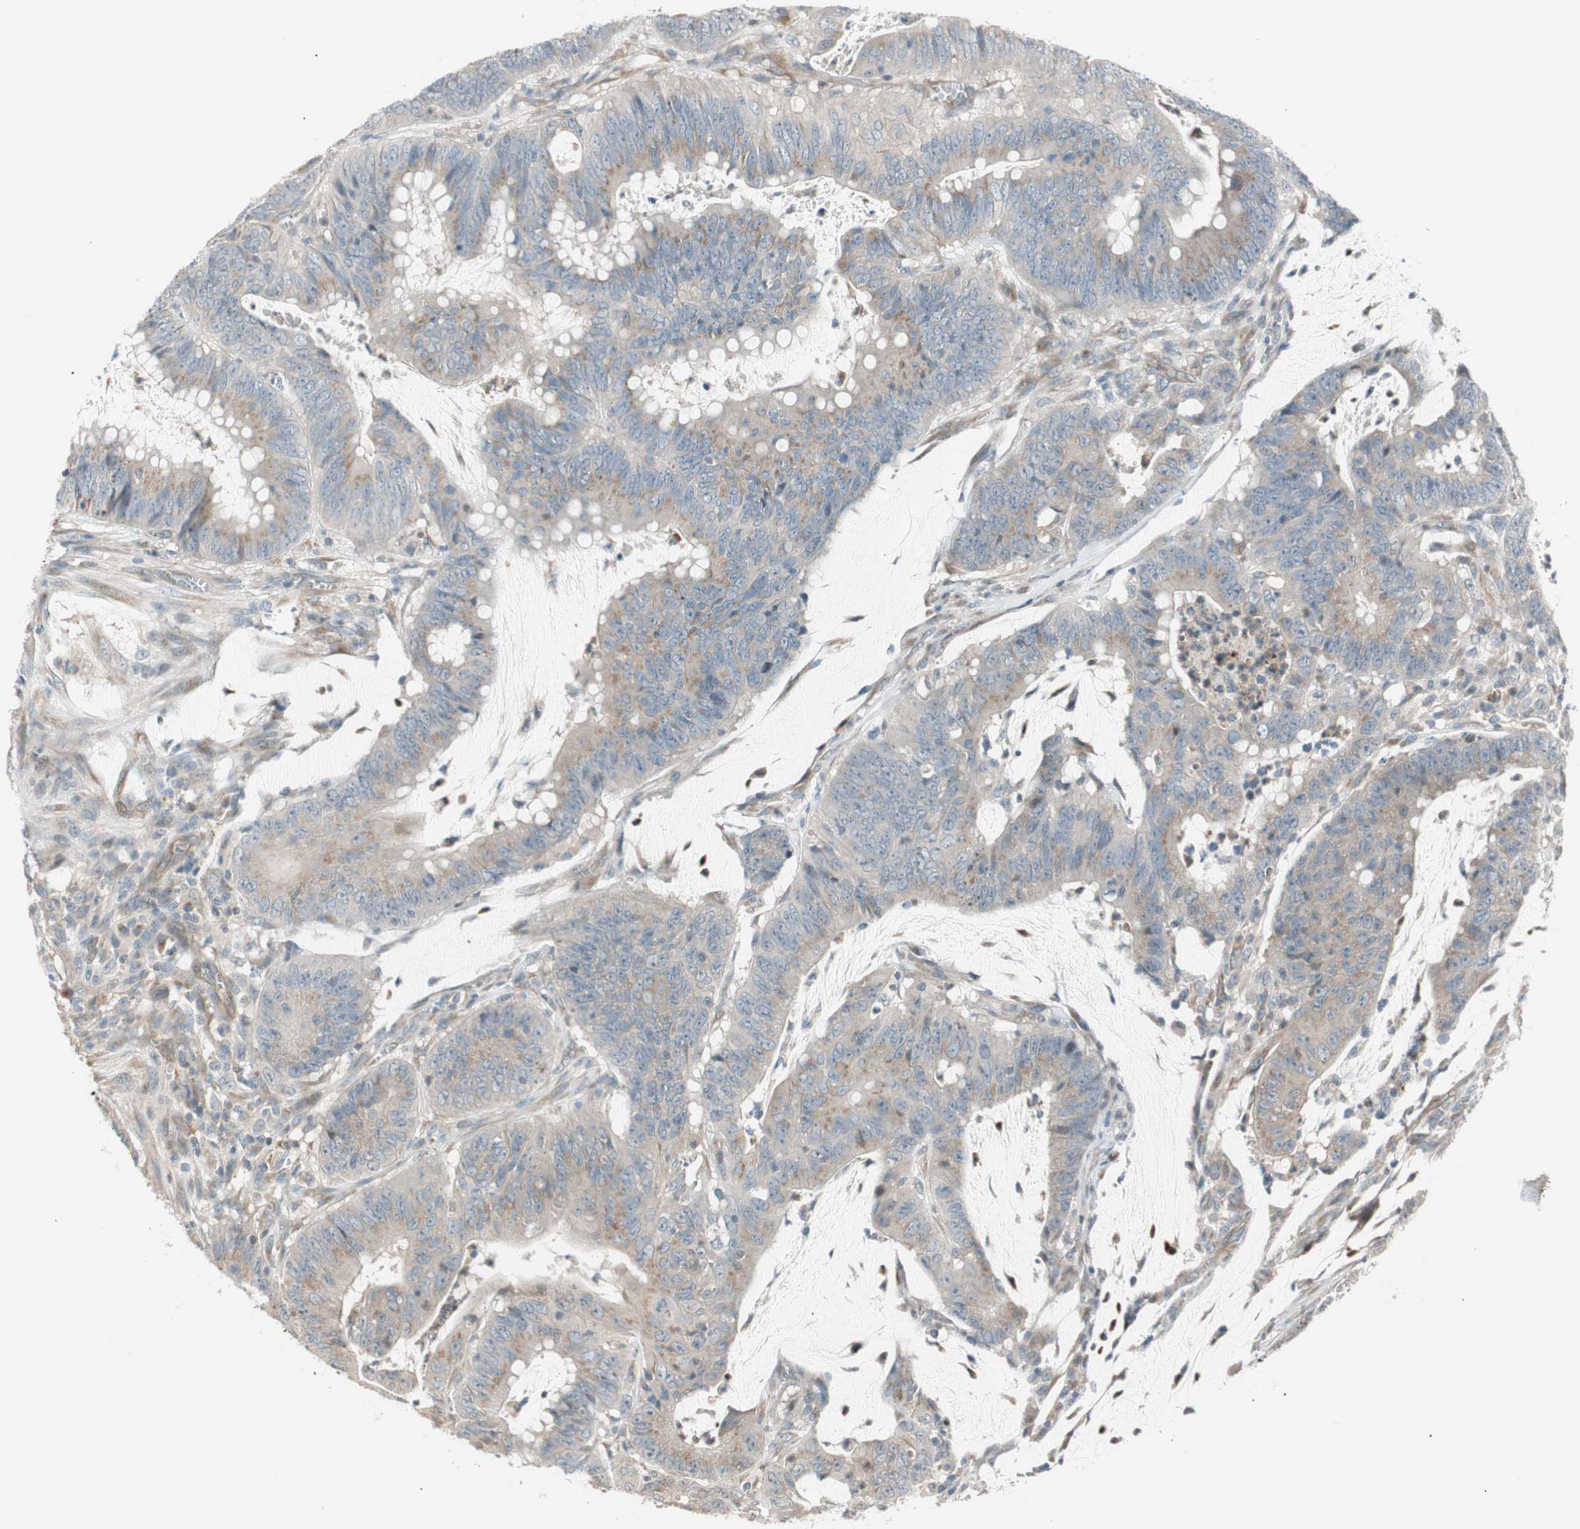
{"staining": {"intensity": "weak", "quantity": ">75%", "location": "cytoplasmic/membranous"}, "tissue": "colorectal cancer", "cell_type": "Tumor cells", "image_type": "cancer", "snomed": [{"axis": "morphology", "description": "Adenocarcinoma, NOS"}, {"axis": "topography", "description": "Colon"}], "caption": "A high-resolution histopathology image shows immunohistochemistry staining of colorectal cancer (adenocarcinoma), which exhibits weak cytoplasmic/membranous expression in approximately >75% of tumor cells.", "gene": "CGRRF1", "patient": {"sex": "male", "age": 45}}